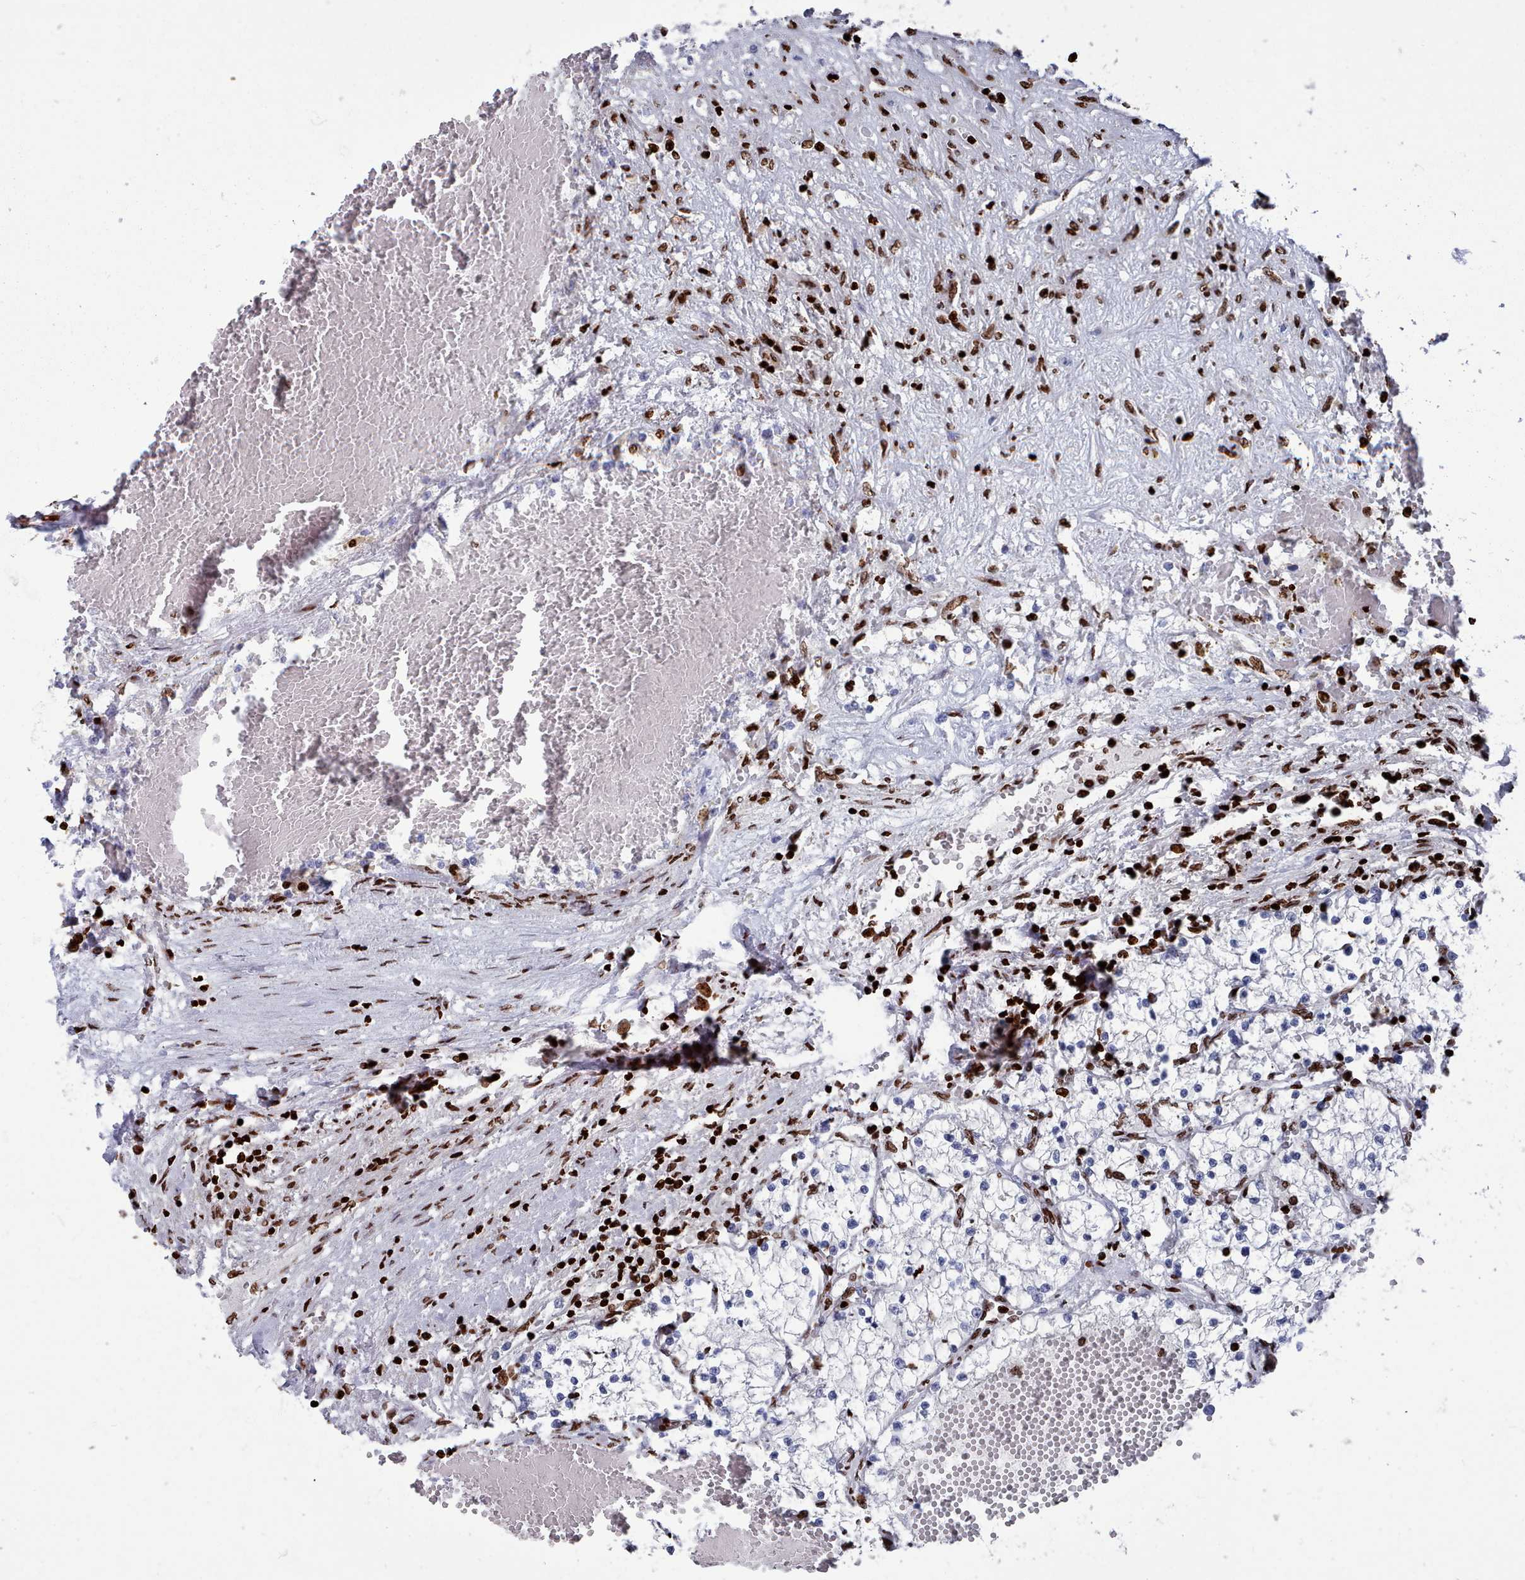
{"staining": {"intensity": "negative", "quantity": "none", "location": "none"}, "tissue": "renal cancer", "cell_type": "Tumor cells", "image_type": "cancer", "snomed": [{"axis": "morphology", "description": "Normal tissue, NOS"}, {"axis": "morphology", "description": "Adenocarcinoma, NOS"}, {"axis": "topography", "description": "Kidney"}], "caption": "A high-resolution histopathology image shows IHC staining of renal adenocarcinoma, which reveals no significant staining in tumor cells.", "gene": "PCDHB12", "patient": {"sex": "male", "age": 68}}